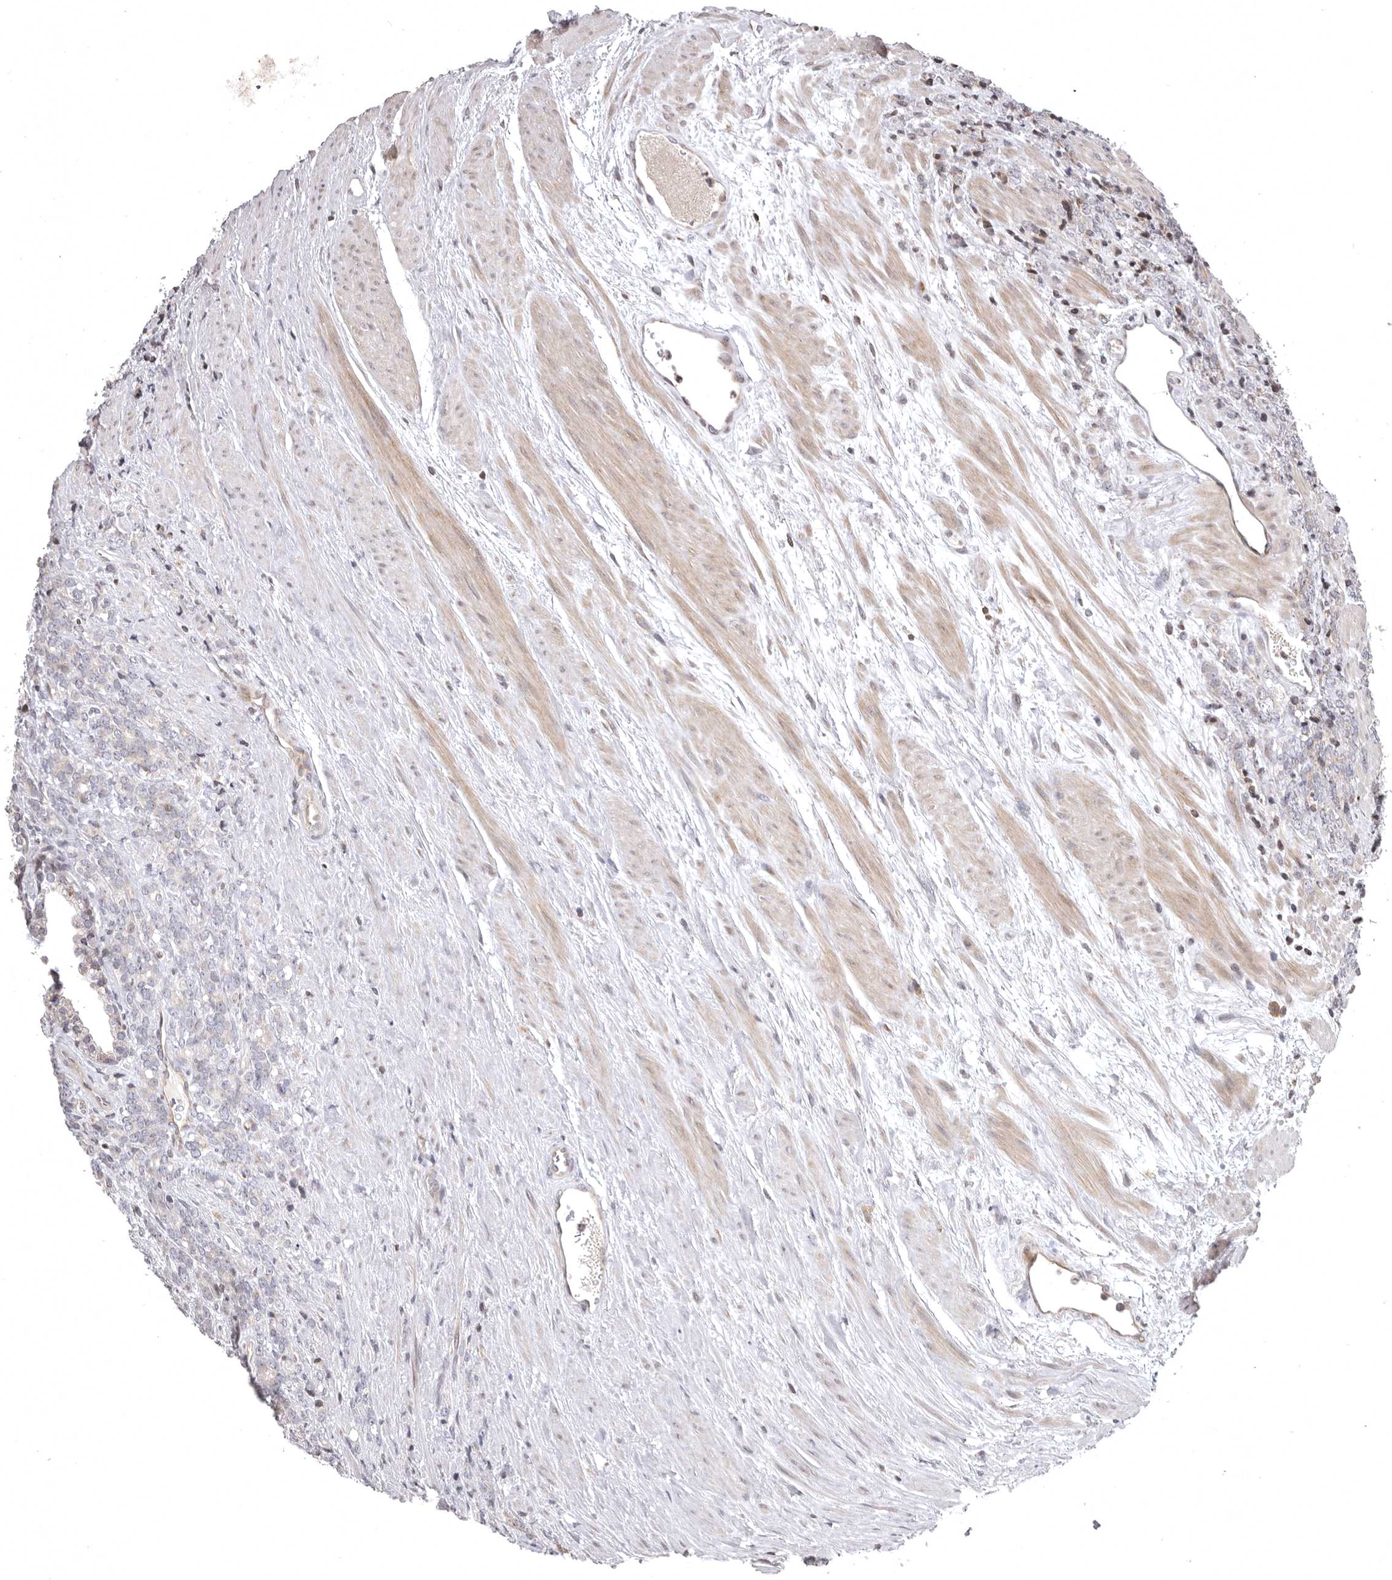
{"staining": {"intensity": "moderate", "quantity": "<25%", "location": "cytoplasmic/membranous,nuclear"}, "tissue": "prostate cancer", "cell_type": "Tumor cells", "image_type": "cancer", "snomed": [{"axis": "morphology", "description": "Adenocarcinoma, High grade"}, {"axis": "topography", "description": "Prostate"}], "caption": "Brown immunohistochemical staining in prostate cancer shows moderate cytoplasmic/membranous and nuclear staining in about <25% of tumor cells. The staining was performed using DAB (3,3'-diaminobenzidine) to visualize the protein expression in brown, while the nuclei were stained in blue with hematoxylin (Magnification: 20x).", "gene": "AZIN1", "patient": {"sex": "male", "age": 62}}